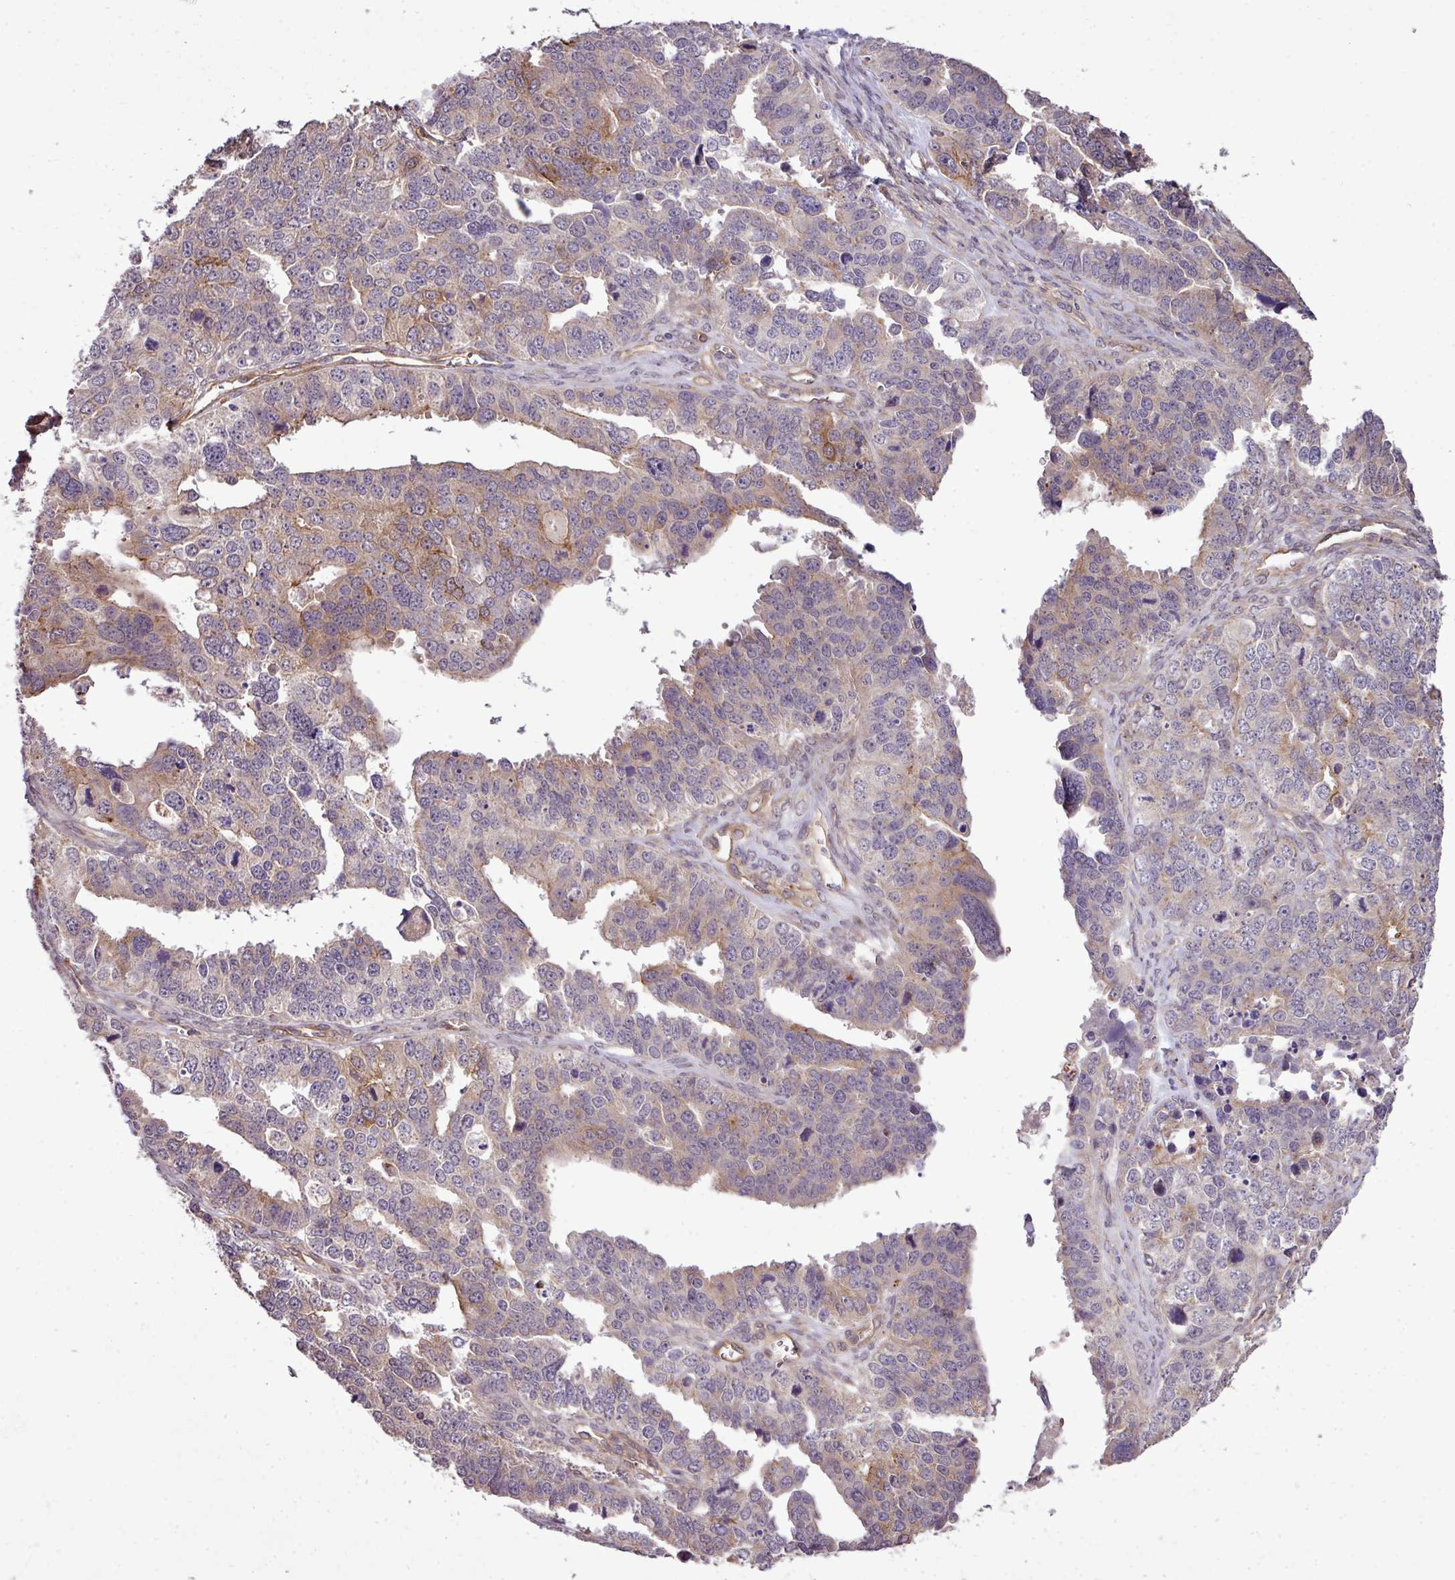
{"staining": {"intensity": "moderate", "quantity": "<25%", "location": "cytoplasmic/membranous"}, "tissue": "ovarian cancer", "cell_type": "Tumor cells", "image_type": "cancer", "snomed": [{"axis": "morphology", "description": "Cystadenocarcinoma, serous, NOS"}, {"axis": "topography", "description": "Ovary"}], "caption": "This photomicrograph demonstrates ovarian serous cystadenocarcinoma stained with immunohistochemistry to label a protein in brown. The cytoplasmic/membranous of tumor cells show moderate positivity for the protein. Nuclei are counter-stained blue.", "gene": "XIAP", "patient": {"sex": "female", "age": 76}}